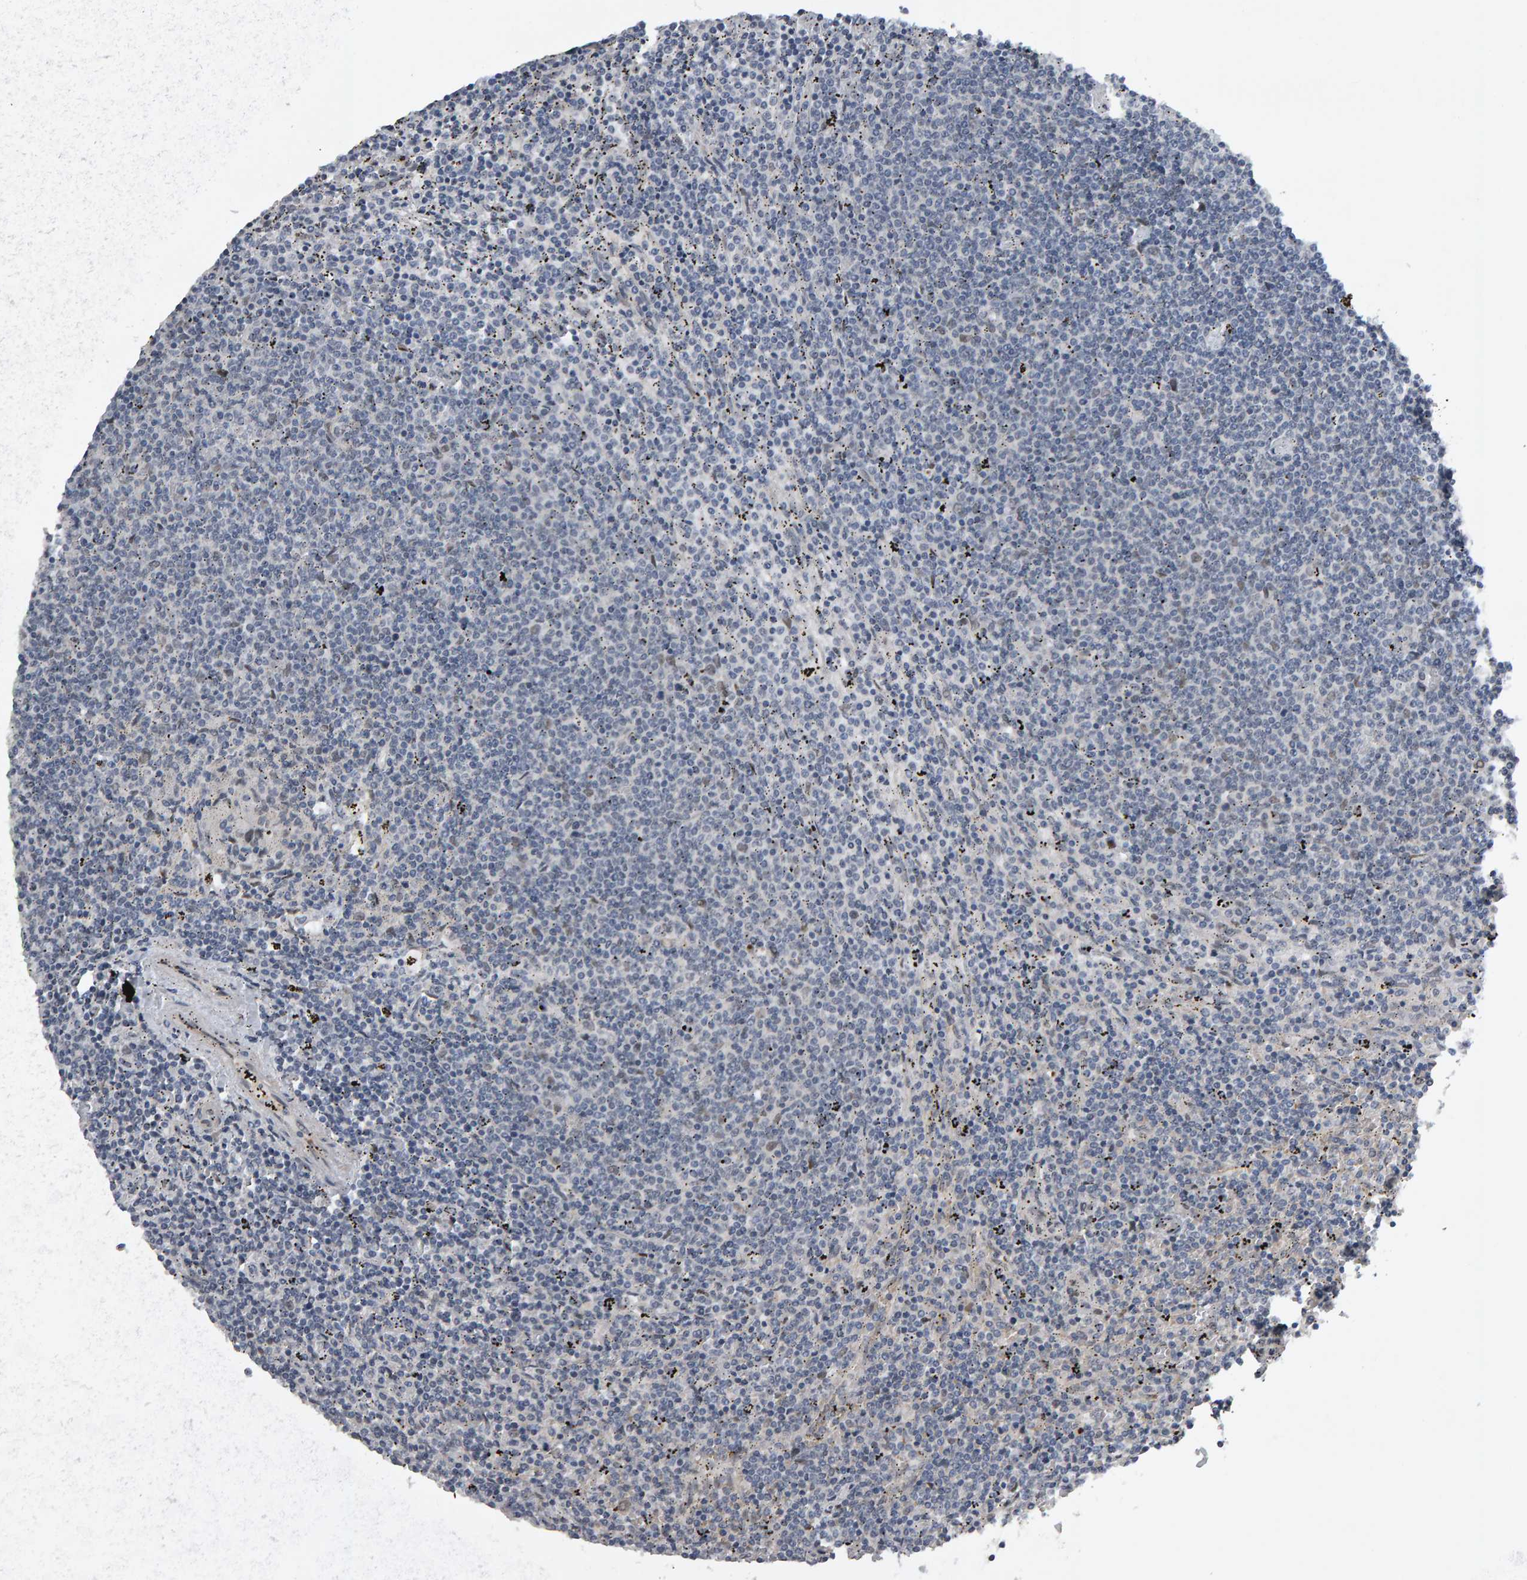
{"staining": {"intensity": "weak", "quantity": "<25%", "location": "nuclear"}, "tissue": "lymphoma", "cell_type": "Tumor cells", "image_type": "cancer", "snomed": [{"axis": "morphology", "description": "Malignant lymphoma, non-Hodgkin's type, Low grade"}, {"axis": "topography", "description": "Spleen"}], "caption": "Immunohistochemistry photomicrograph of neoplastic tissue: lymphoma stained with DAB shows no significant protein positivity in tumor cells.", "gene": "IPO8", "patient": {"sex": "female", "age": 50}}